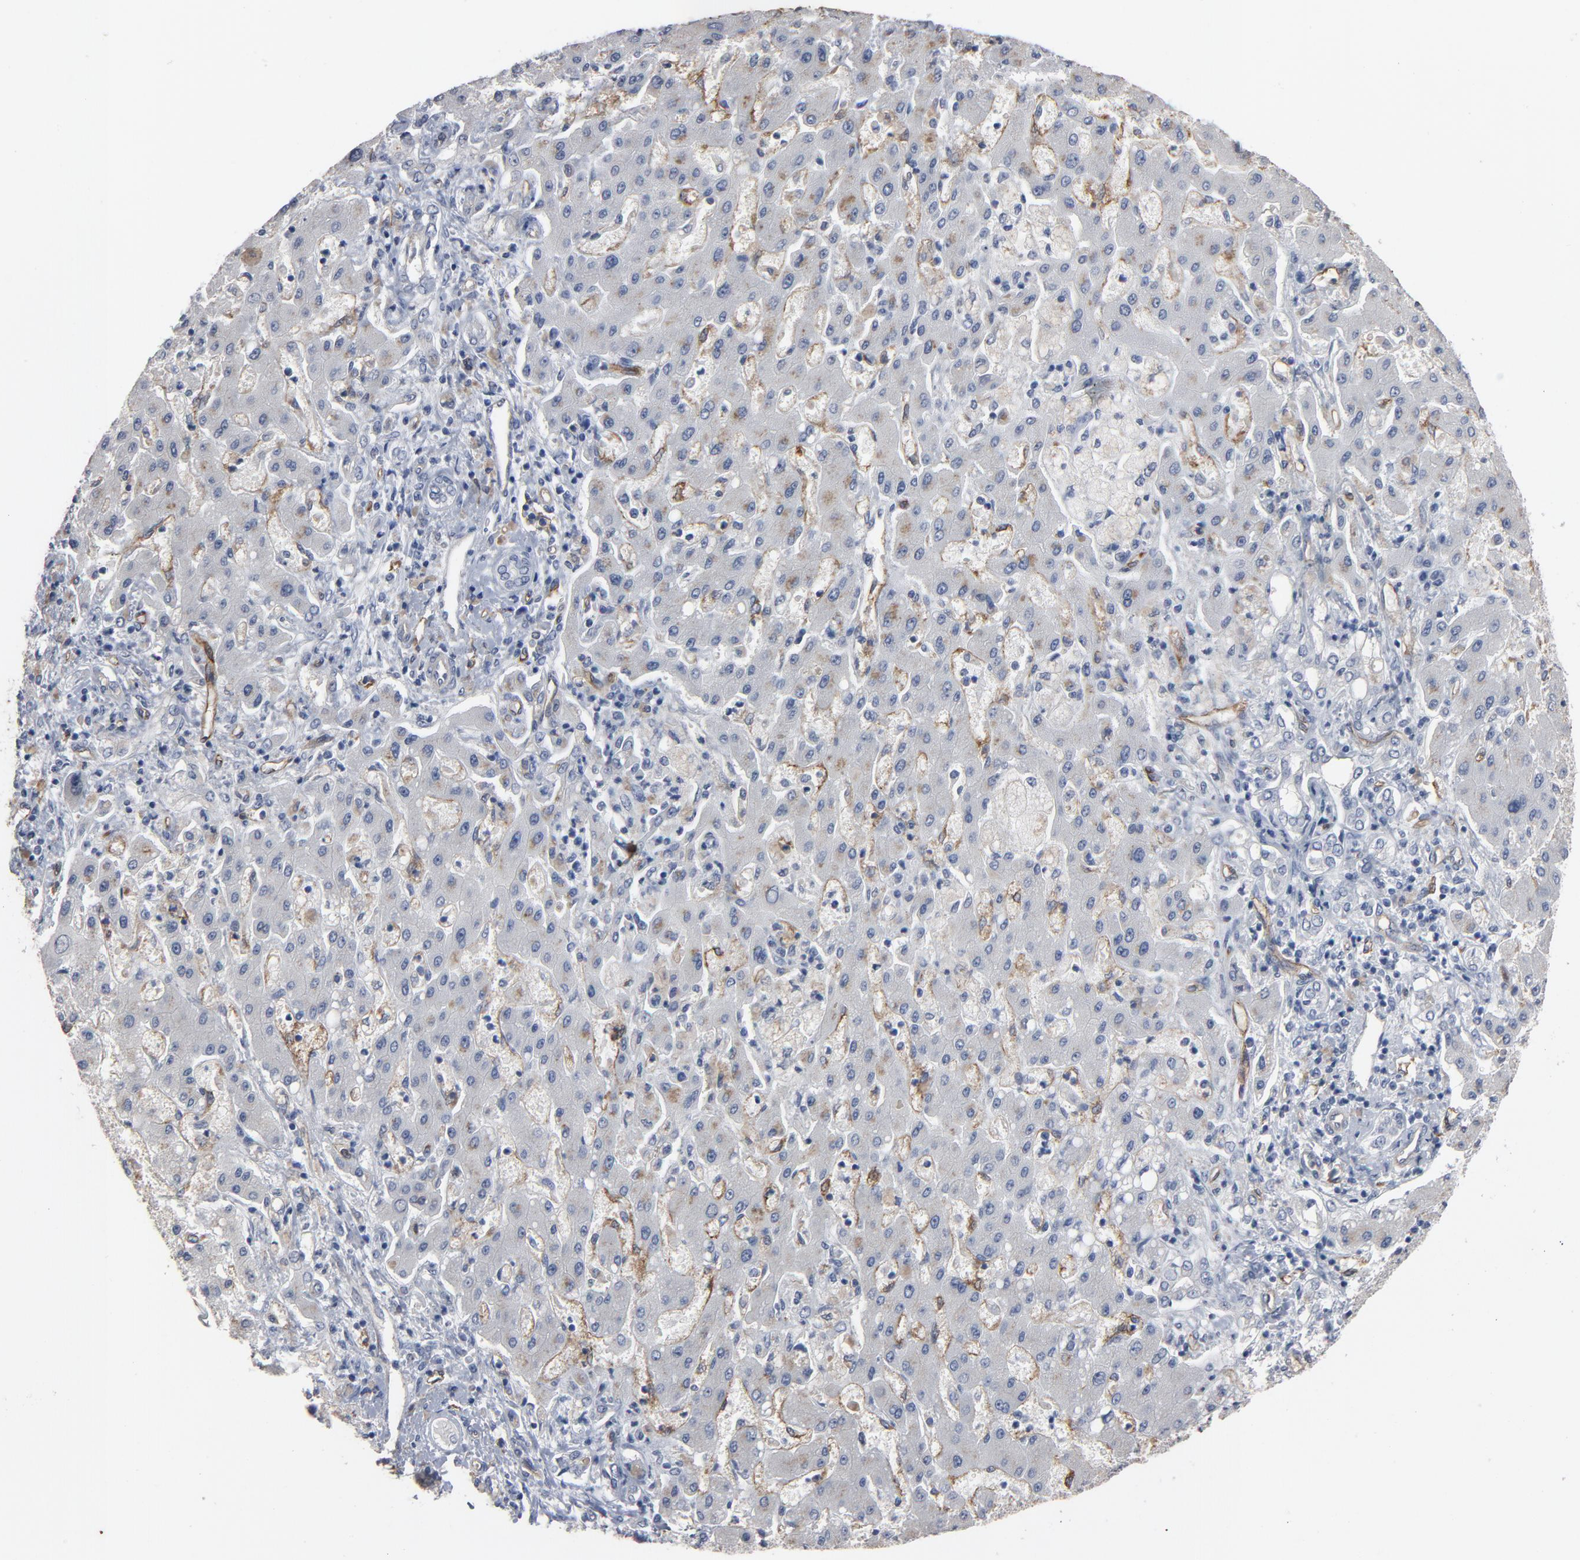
{"staining": {"intensity": "negative", "quantity": "none", "location": "none"}, "tissue": "liver cancer", "cell_type": "Tumor cells", "image_type": "cancer", "snomed": [{"axis": "morphology", "description": "Cholangiocarcinoma"}, {"axis": "topography", "description": "Liver"}], "caption": "Liver cancer (cholangiocarcinoma) stained for a protein using IHC exhibits no expression tumor cells.", "gene": "KDR", "patient": {"sex": "male", "age": 50}}